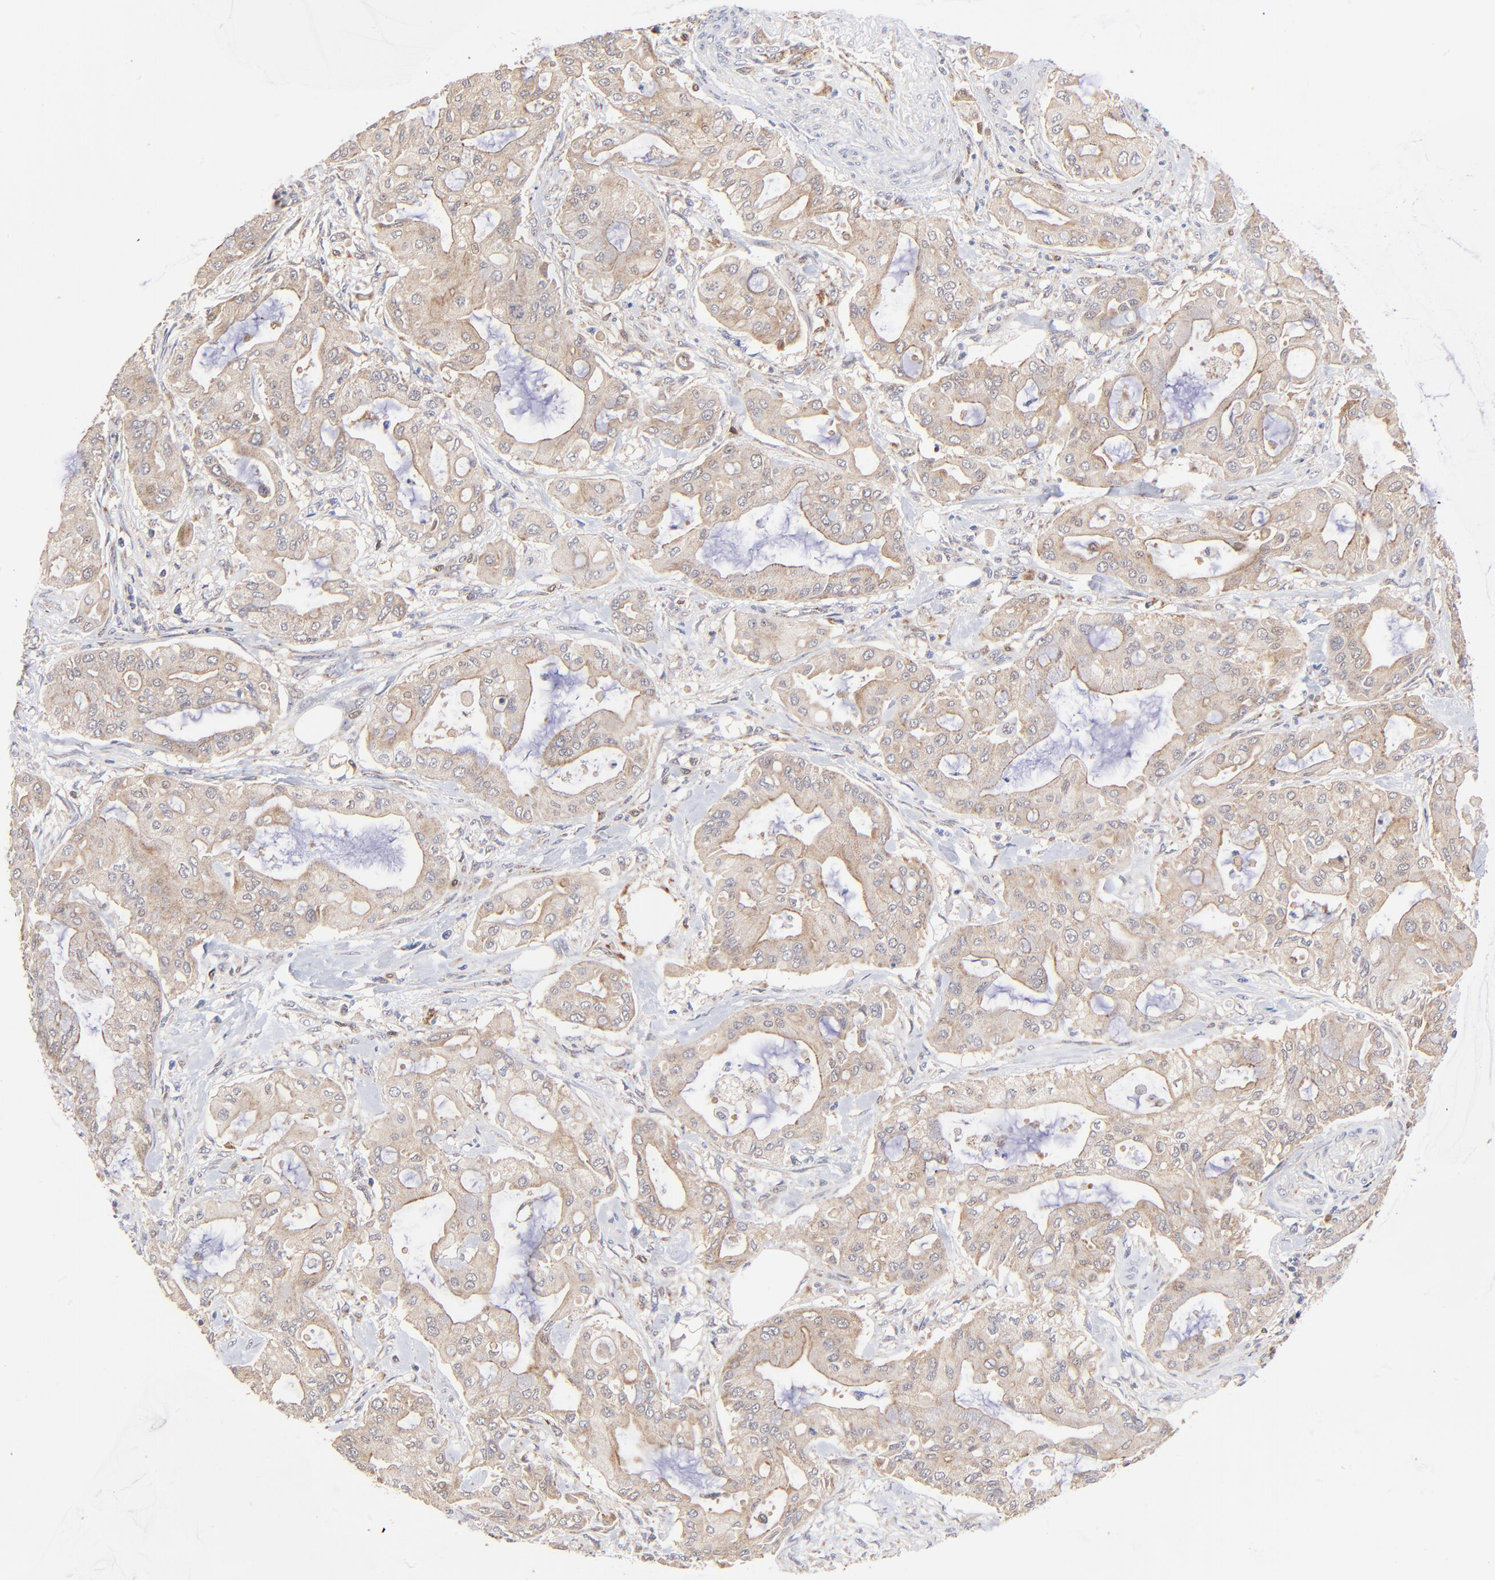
{"staining": {"intensity": "moderate", "quantity": "25%-75%", "location": "cytoplasmic/membranous"}, "tissue": "pancreatic cancer", "cell_type": "Tumor cells", "image_type": "cancer", "snomed": [{"axis": "morphology", "description": "Adenocarcinoma, NOS"}, {"axis": "morphology", "description": "Adenocarcinoma, metastatic, NOS"}, {"axis": "topography", "description": "Lymph node"}, {"axis": "topography", "description": "Pancreas"}, {"axis": "topography", "description": "Duodenum"}], "caption": "DAB (3,3'-diaminobenzidine) immunohistochemical staining of human metastatic adenocarcinoma (pancreatic) demonstrates moderate cytoplasmic/membranous protein expression in approximately 25%-75% of tumor cells. The staining was performed using DAB (3,3'-diaminobenzidine), with brown indicating positive protein expression. Nuclei are stained blue with hematoxylin.", "gene": "FBXL12", "patient": {"sex": "female", "age": 64}}